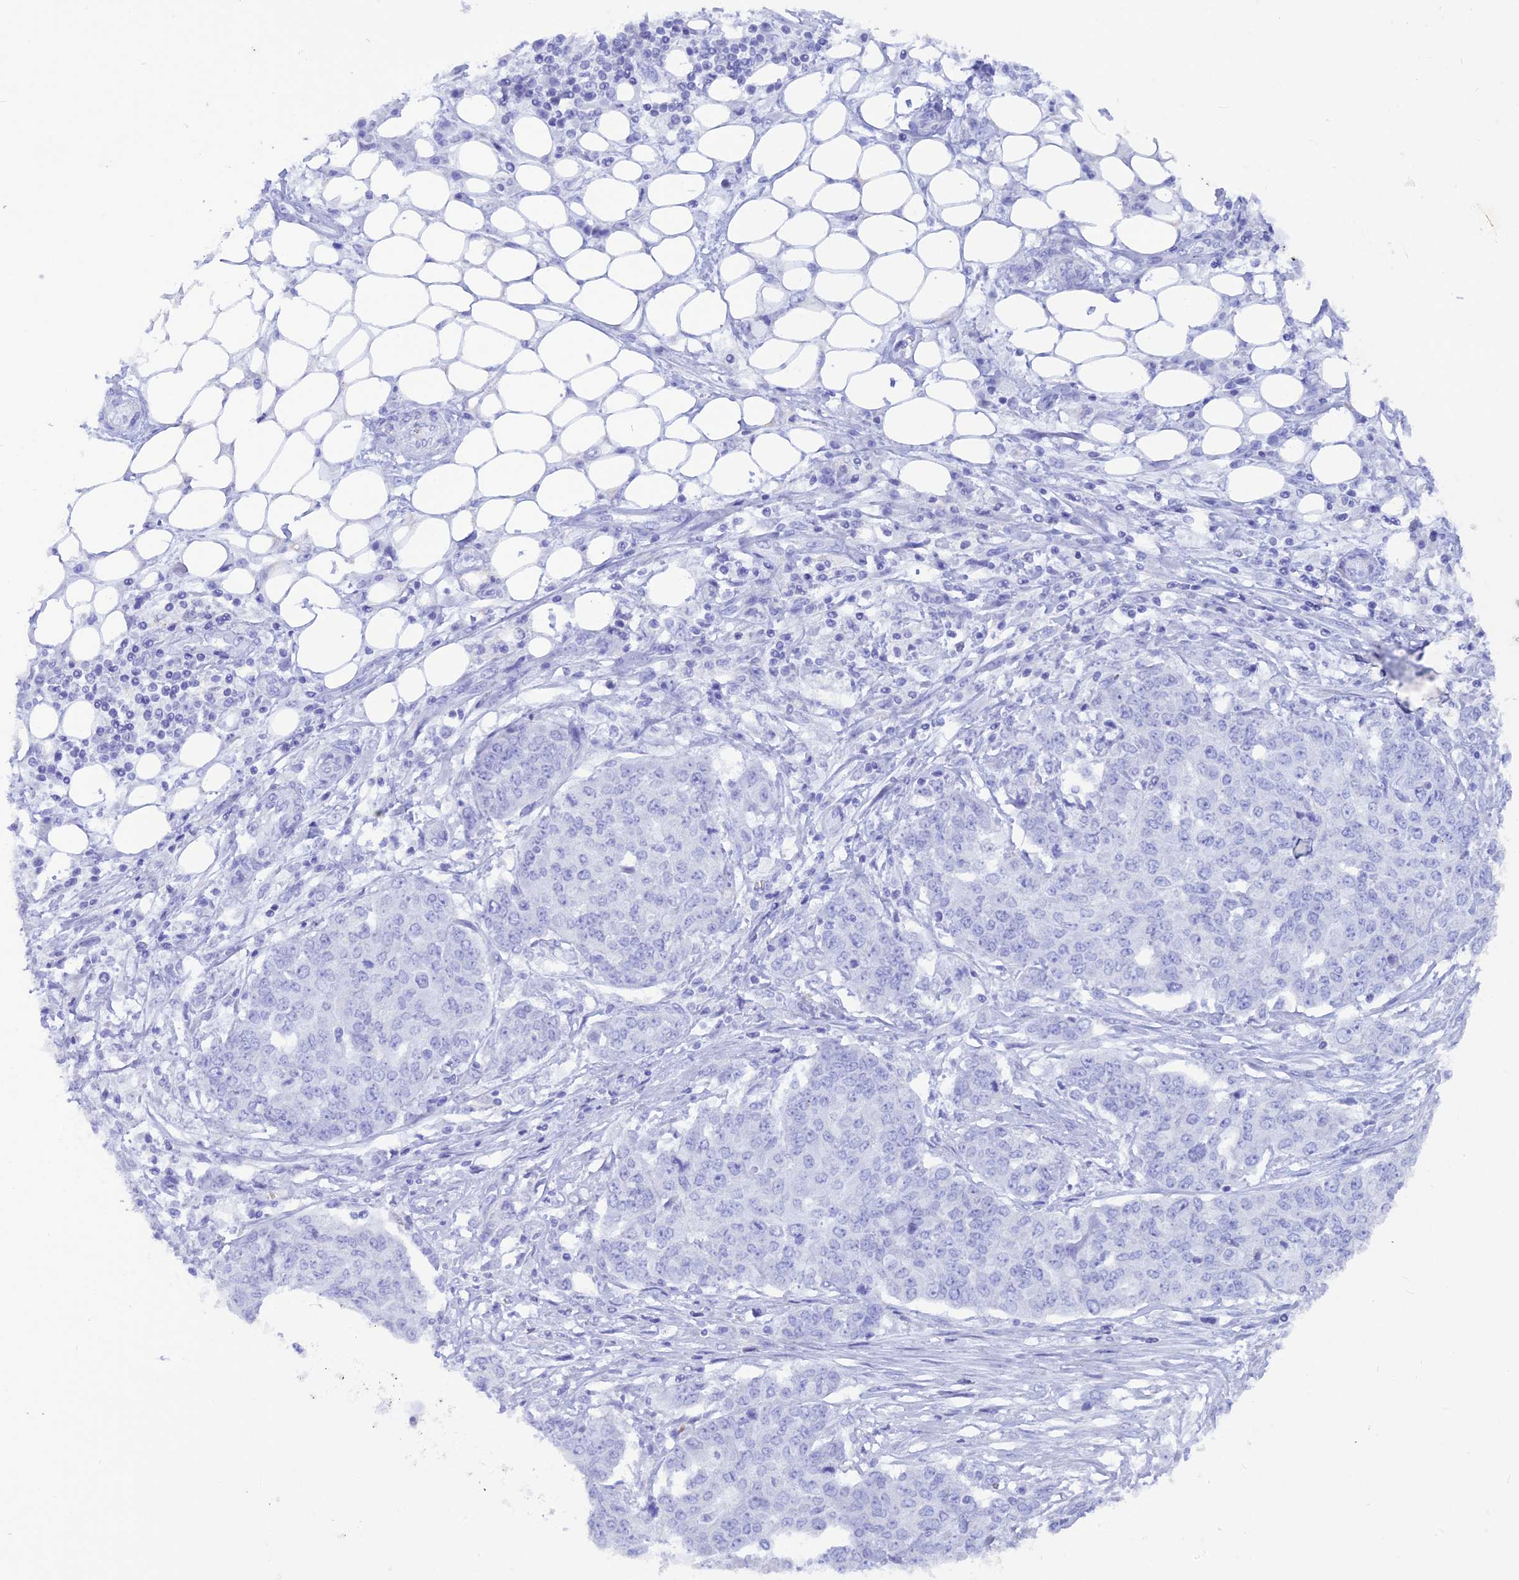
{"staining": {"intensity": "negative", "quantity": "none", "location": "none"}, "tissue": "ovarian cancer", "cell_type": "Tumor cells", "image_type": "cancer", "snomed": [{"axis": "morphology", "description": "Cystadenocarcinoma, serous, NOS"}, {"axis": "topography", "description": "Soft tissue"}, {"axis": "topography", "description": "Ovary"}], "caption": "An image of human ovarian serous cystadenocarcinoma is negative for staining in tumor cells. (DAB immunohistochemistry (IHC), high magnification).", "gene": "GLYATL1", "patient": {"sex": "female", "age": 57}}